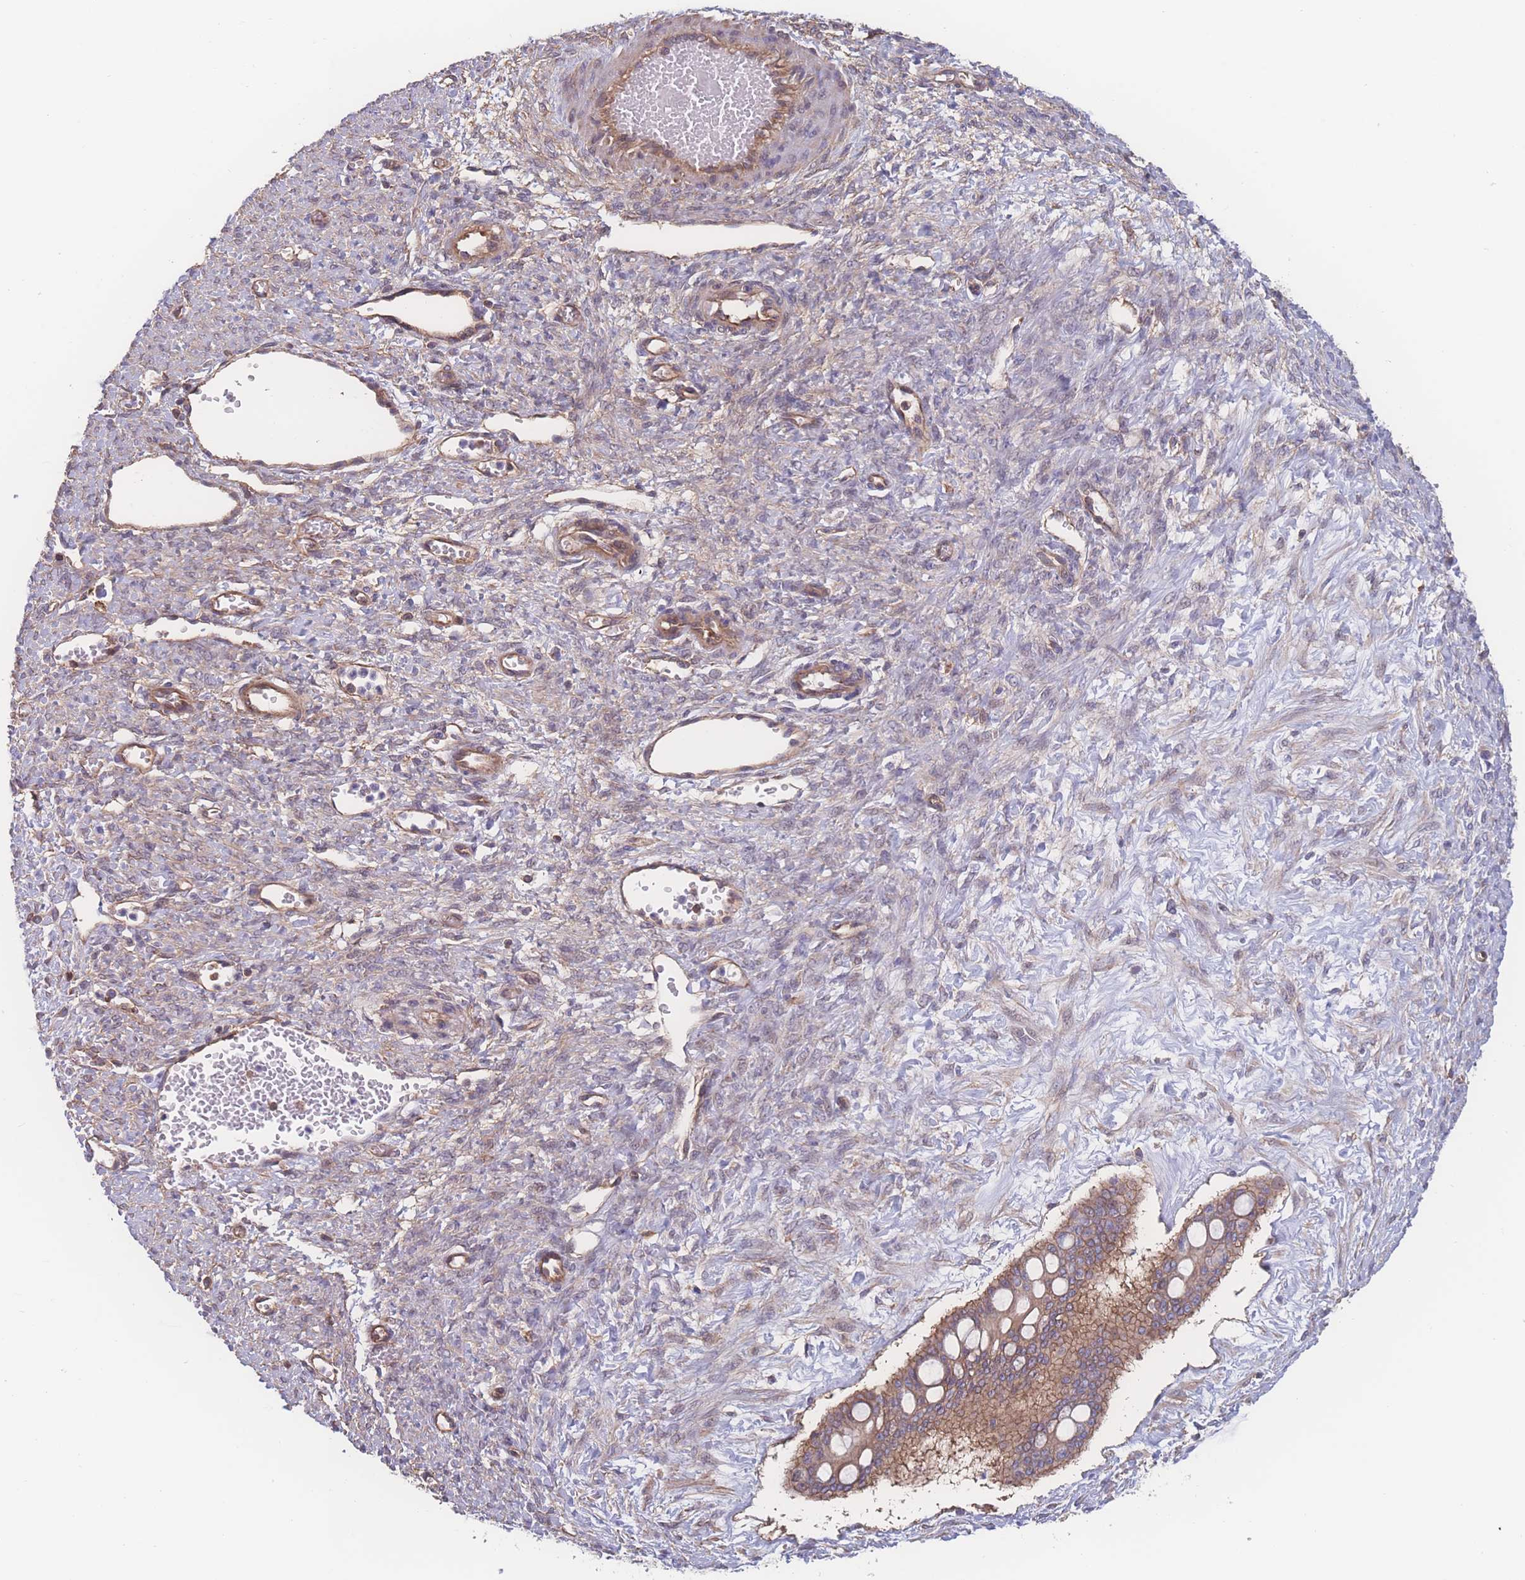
{"staining": {"intensity": "moderate", "quantity": ">75%", "location": "cytoplasmic/membranous"}, "tissue": "ovarian cancer", "cell_type": "Tumor cells", "image_type": "cancer", "snomed": [{"axis": "morphology", "description": "Cystadenocarcinoma, mucinous, NOS"}, {"axis": "topography", "description": "Ovary"}], "caption": "Ovarian cancer (mucinous cystadenocarcinoma) stained for a protein (brown) demonstrates moderate cytoplasmic/membranous positive staining in approximately >75% of tumor cells.", "gene": "CFAP97", "patient": {"sex": "female", "age": 73}}